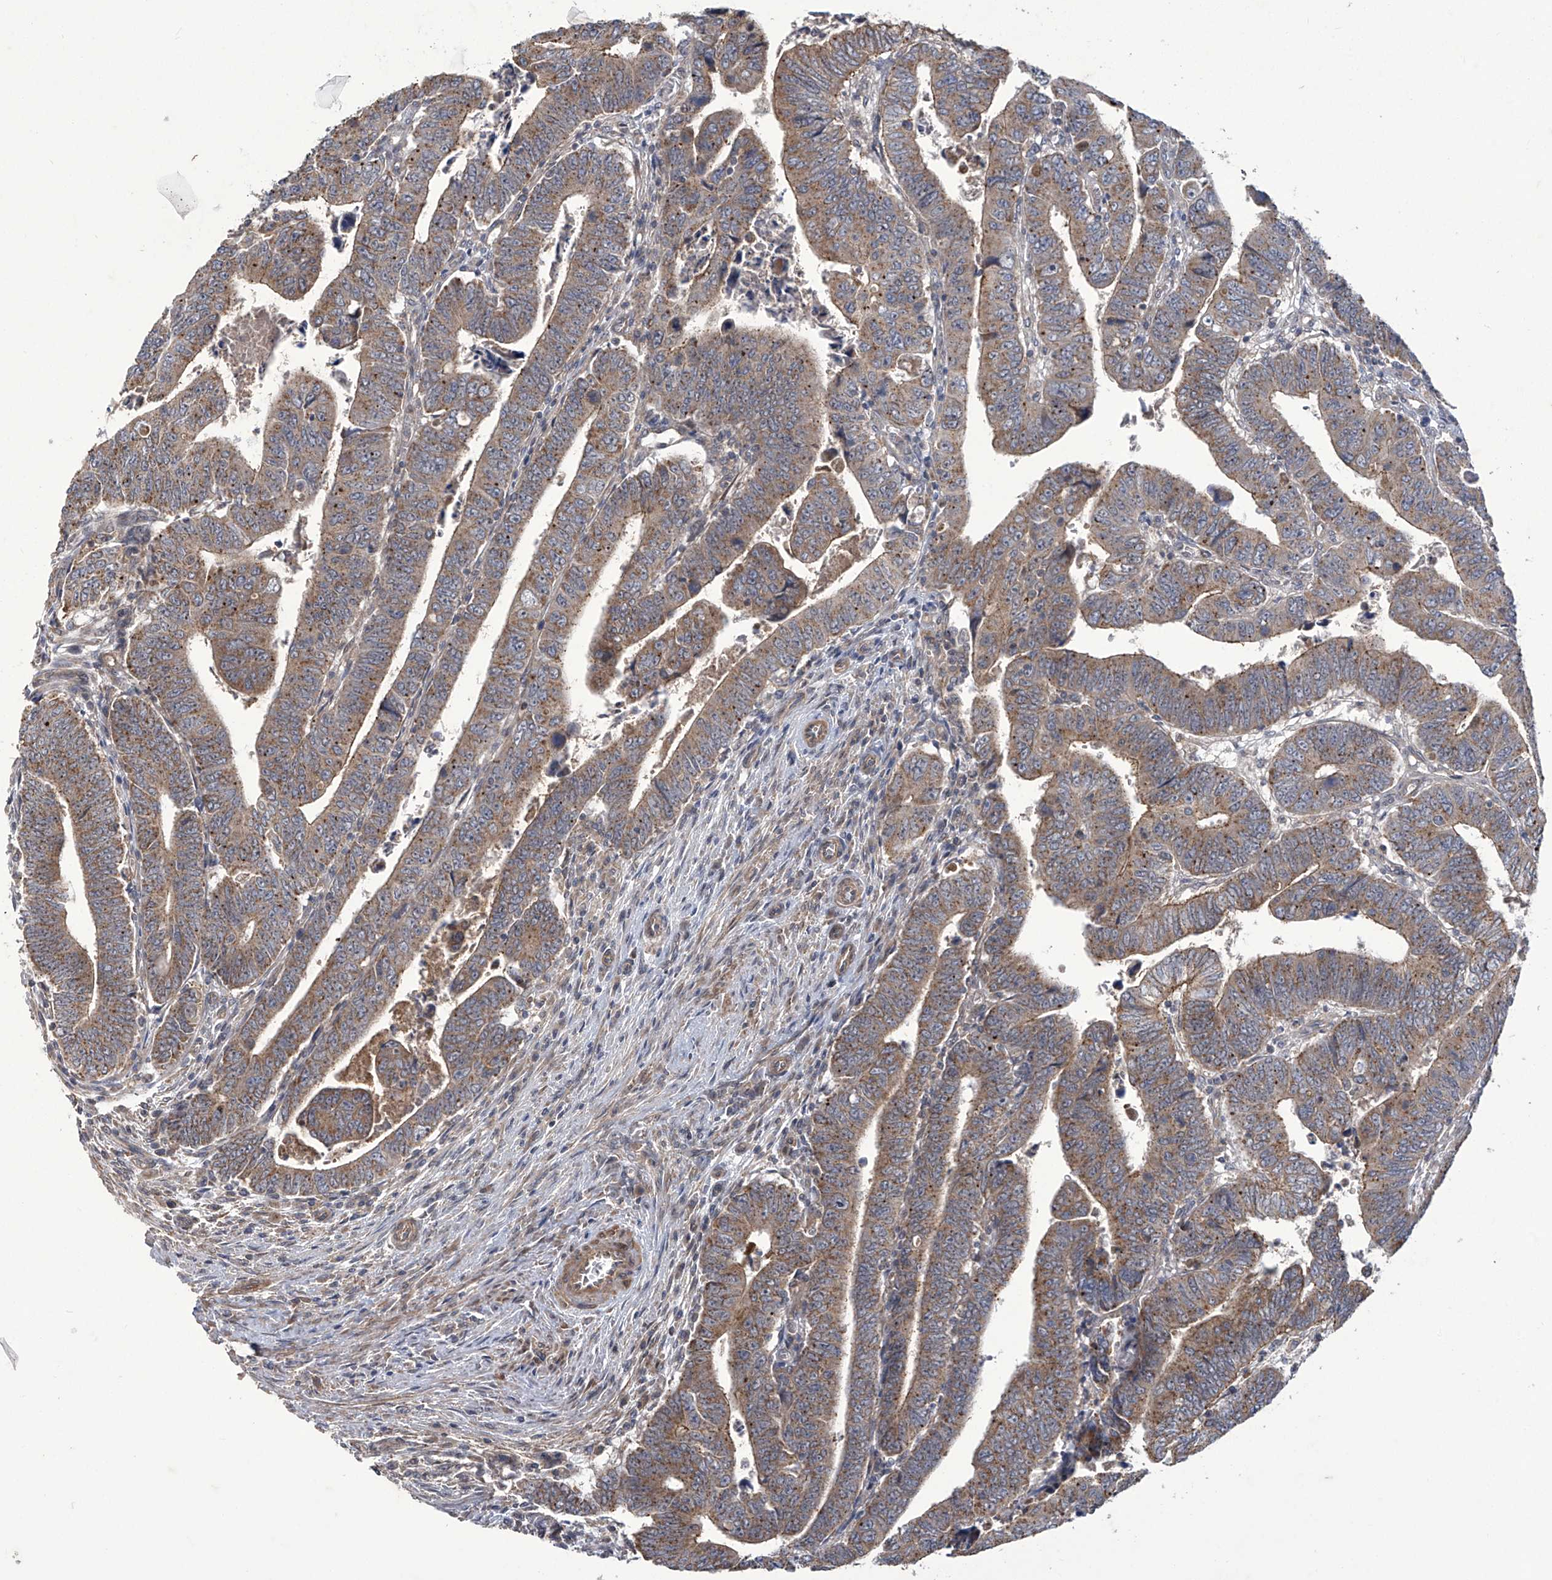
{"staining": {"intensity": "moderate", "quantity": ">75%", "location": "cytoplasmic/membranous"}, "tissue": "colorectal cancer", "cell_type": "Tumor cells", "image_type": "cancer", "snomed": [{"axis": "morphology", "description": "Normal tissue, NOS"}, {"axis": "morphology", "description": "Adenocarcinoma, NOS"}, {"axis": "topography", "description": "Rectum"}], "caption": "Adenocarcinoma (colorectal) tissue demonstrates moderate cytoplasmic/membranous expression in about >75% of tumor cells, visualized by immunohistochemistry.", "gene": "TRIM60", "patient": {"sex": "female", "age": 65}}